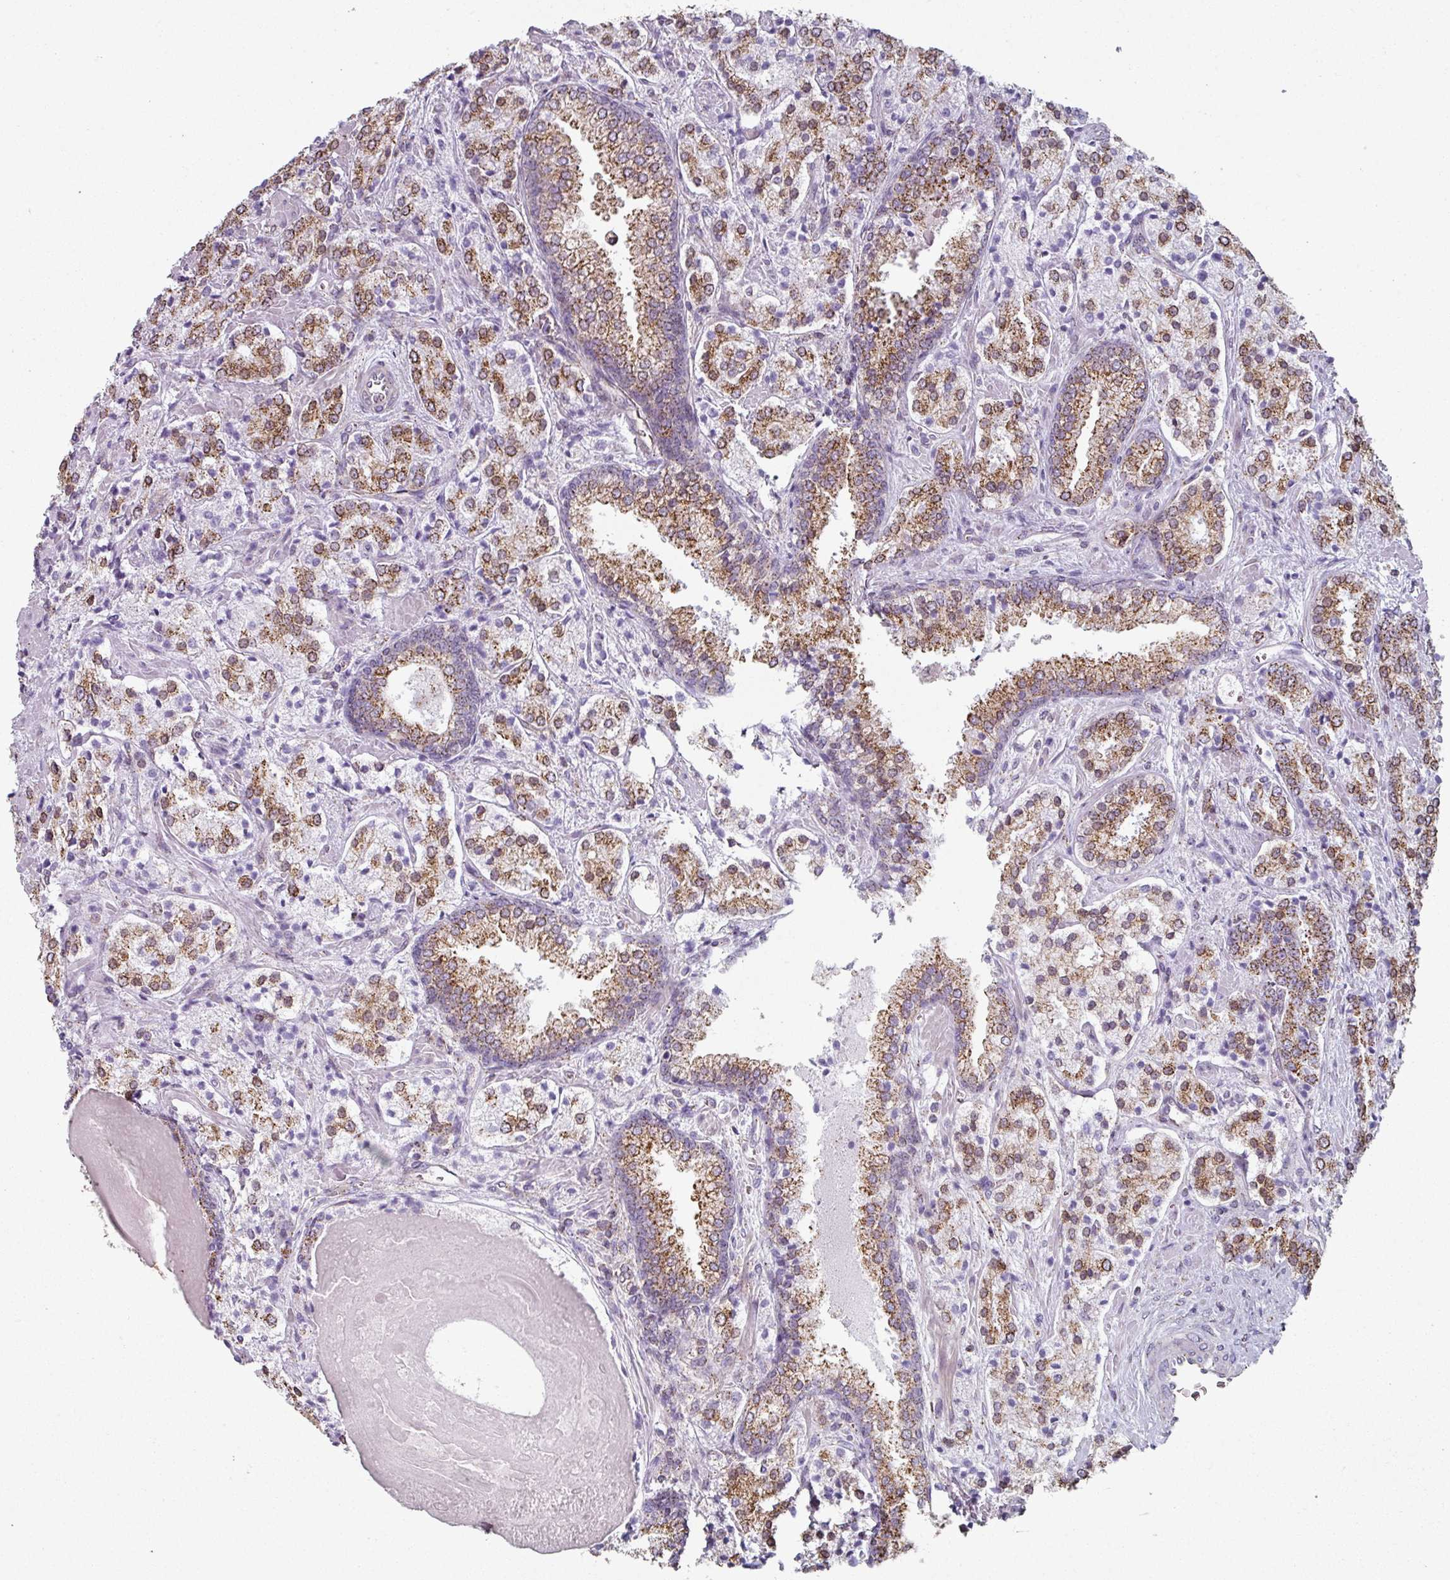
{"staining": {"intensity": "moderate", "quantity": ">75%", "location": "cytoplasmic/membranous"}, "tissue": "prostate cancer", "cell_type": "Tumor cells", "image_type": "cancer", "snomed": [{"axis": "morphology", "description": "Adenocarcinoma, High grade"}, {"axis": "topography", "description": "Prostate"}], "caption": "A histopathology image showing moderate cytoplasmic/membranous staining in about >75% of tumor cells in prostate adenocarcinoma (high-grade), as visualized by brown immunohistochemical staining.", "gene": "CCDC85B", "patient": {"sex": "male", "age": 63}}